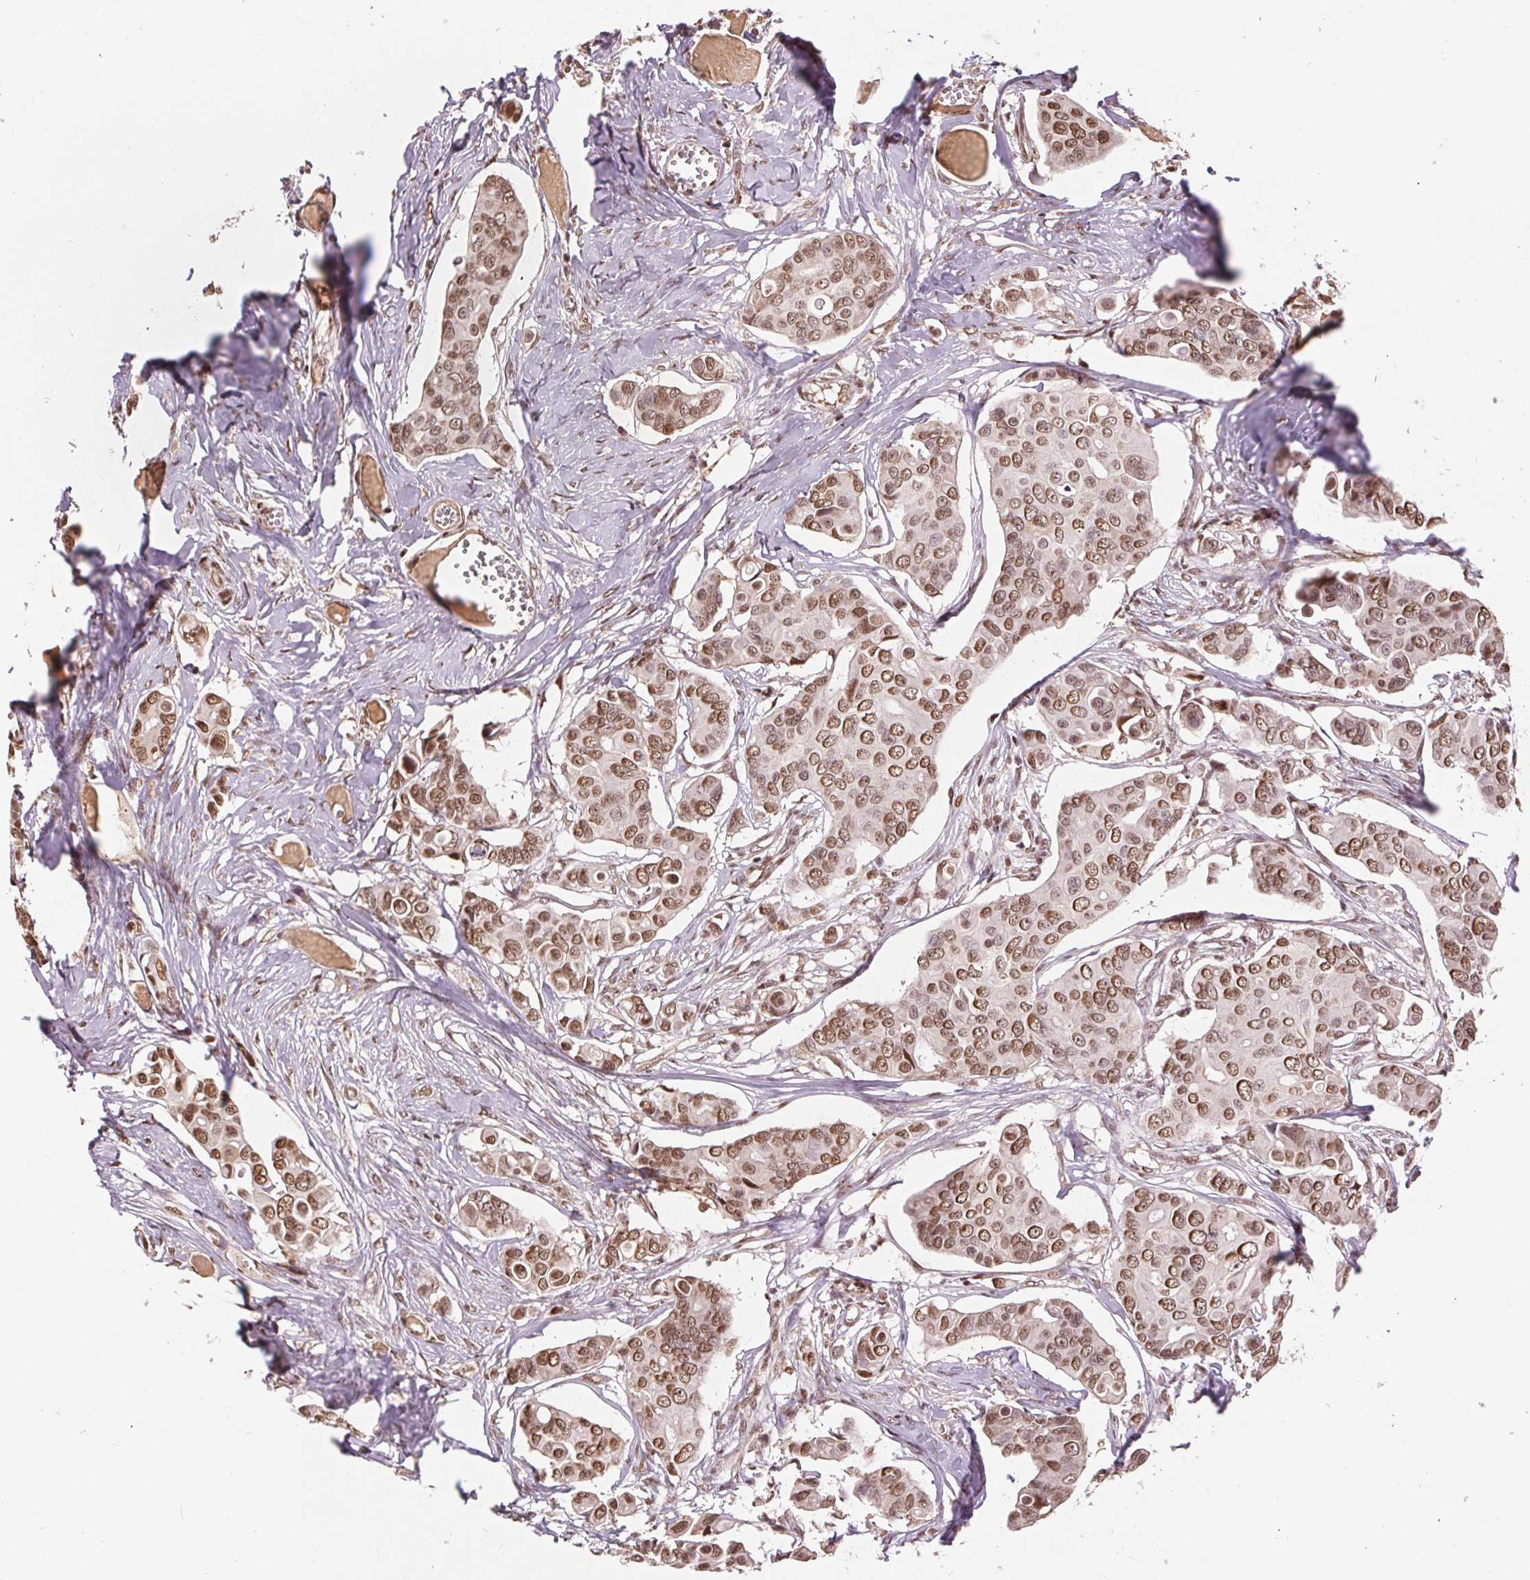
{"staining": {"intensity": "moderate", "quantity": ">75%", "location": "nuclear"}, "tissue": "breast cancer", "cell_type": "Tumor cells", "image_type": "cancer", "snomed": [{"axis": "morphology", "description": "Duct carcinoma"}, {"axis": "topography", "description": "Breast"}], "caption": "Breast cancer stained with a protein marker exhibits moderate staining in tumor cells.", "gene": "RAD23A", "patient": {"sex": "female", "age": 54}}